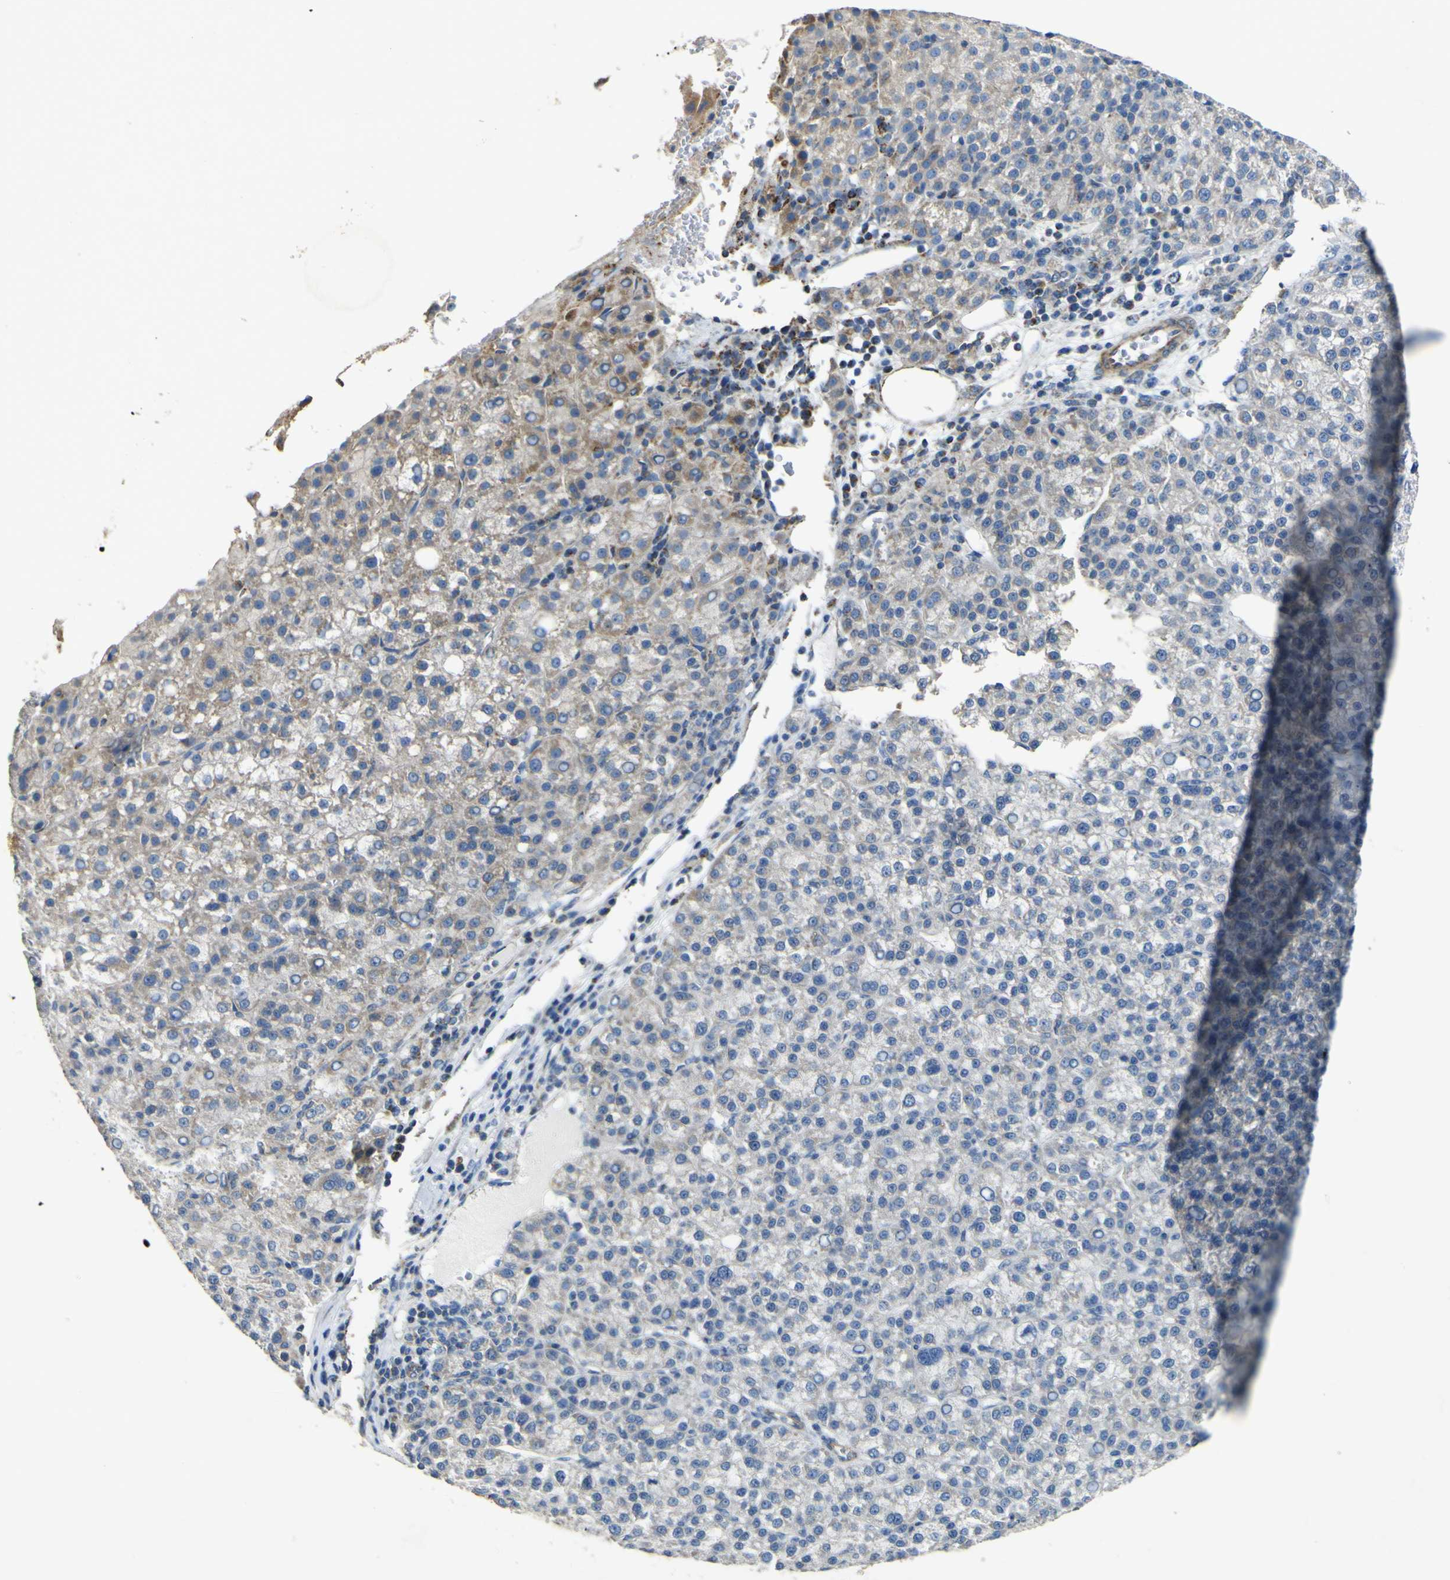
{"staining": {"intensity": "negative", "quantity": "none", "location": "none"}, "tissue": "liver cancer", "cell_type": "Tumor cells", "image_type": "cancer", "snomed": [{"axis": "morphology", "description": "Carcinoma, Hepatocellular, NOS"}, {"axis": "topography", "description": "Liver"}], "caption": "Immunohistochemistry (IHC) of human liver cancer reveals no expression in tumor cells.", "gene": "ALDH18A1", "patient": {"sex": "female", "age": 58}}